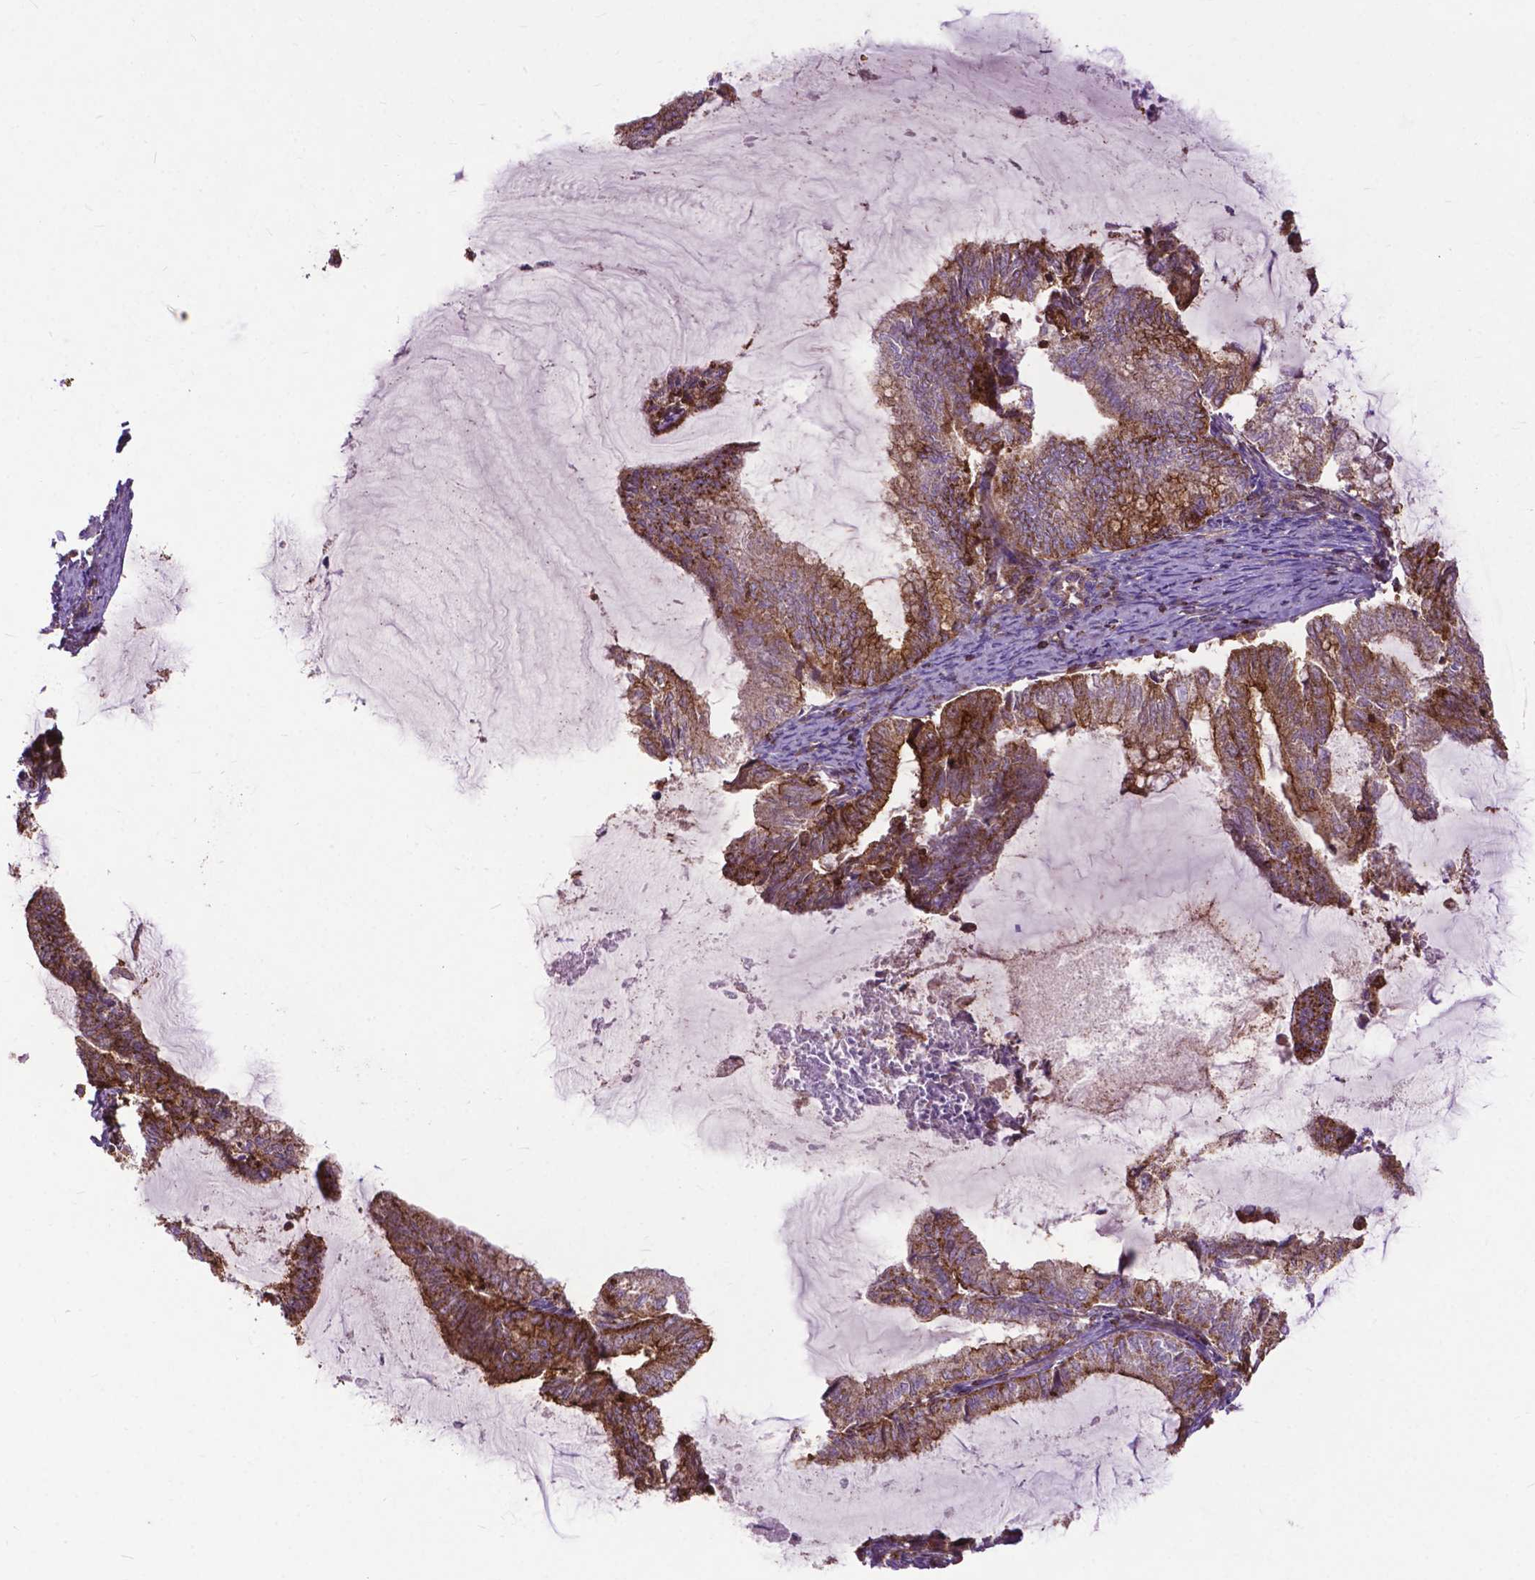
{"staining": {"intensity": "strong", "quantity": "25%-75%", "location": "cytoplasmic/membranous"}, "tissue": "endometrial cancer", "cell_type": "Tumor cells", "image_type": "cancer", "snomed": [{"axis": "morphology", "description": "Adenocarcinoma, NOS"}, {"axis": "topography", "description": "Endometrium"}], "caption": "An immunohistochemistry (IHC) histopathology image of tumor tissue is shown. Protein staining in brown highlights strong cytoplasmic/membranous positivity in endometrial cancer (adenocarcinoma) within tumor cells.", "gene": "CHMP4A", "patient": {"sex": "female", "age": 79}}